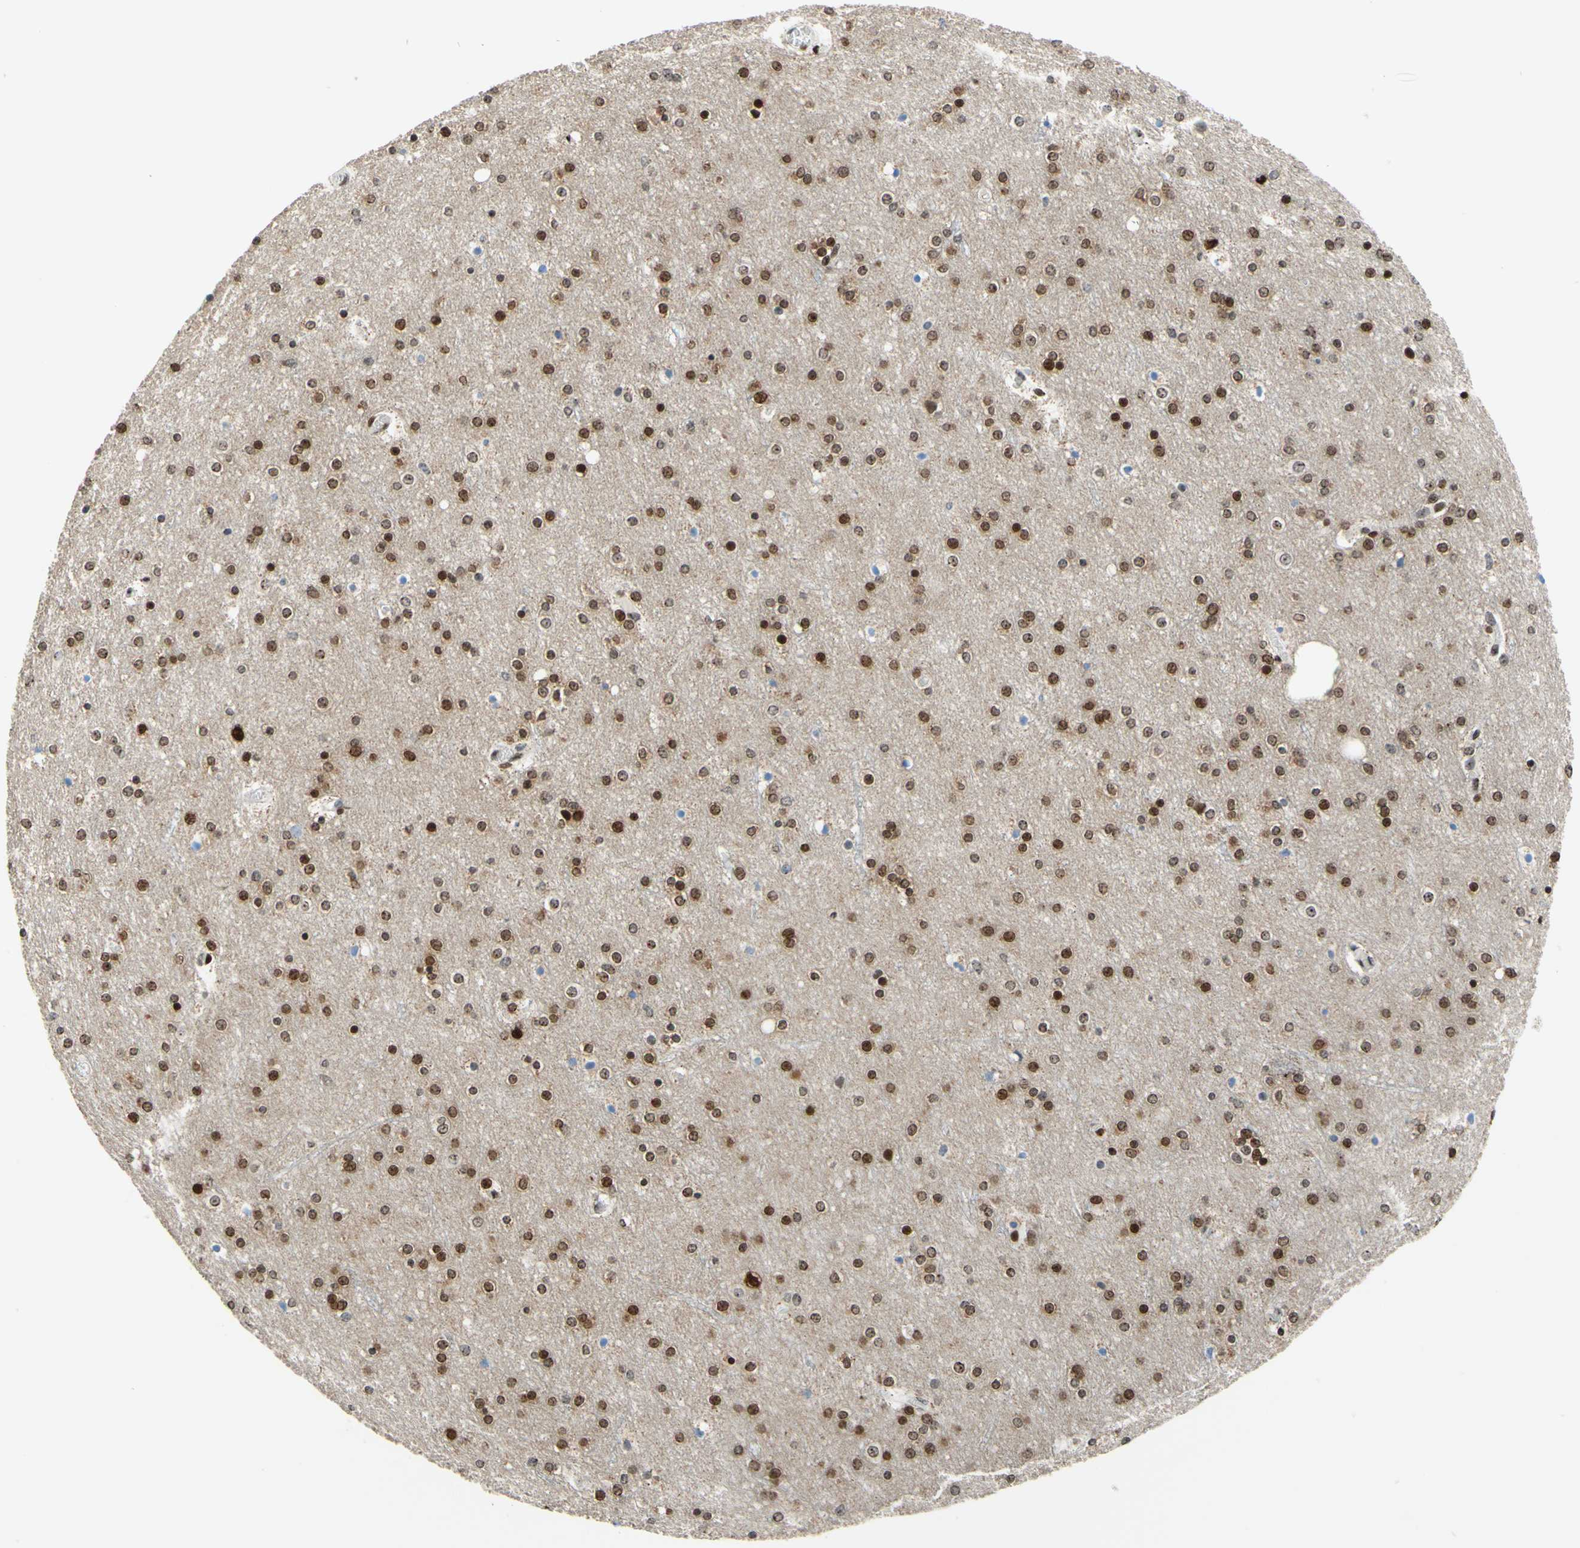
{"staining": {"intensity": "moderate", "quantity": "25%-75%", "location": "nuclear"}, "tissue": "cerebral cortex", "cell_type": "Endothelial cells", "image_type": "normal", "snomed": [{"axis": "morphology", "description": "Normal tissue, NOS"}, {"axis": "topography", "description": "Cerebral cortex"}], "caption": "The micrograph exhibits a brown stain indicating the presence of a protein in the nuclear of endothelial cells in cerebral cortex.", "gene": "CBX7", "patient": {"sex": "female", "age": 54}}